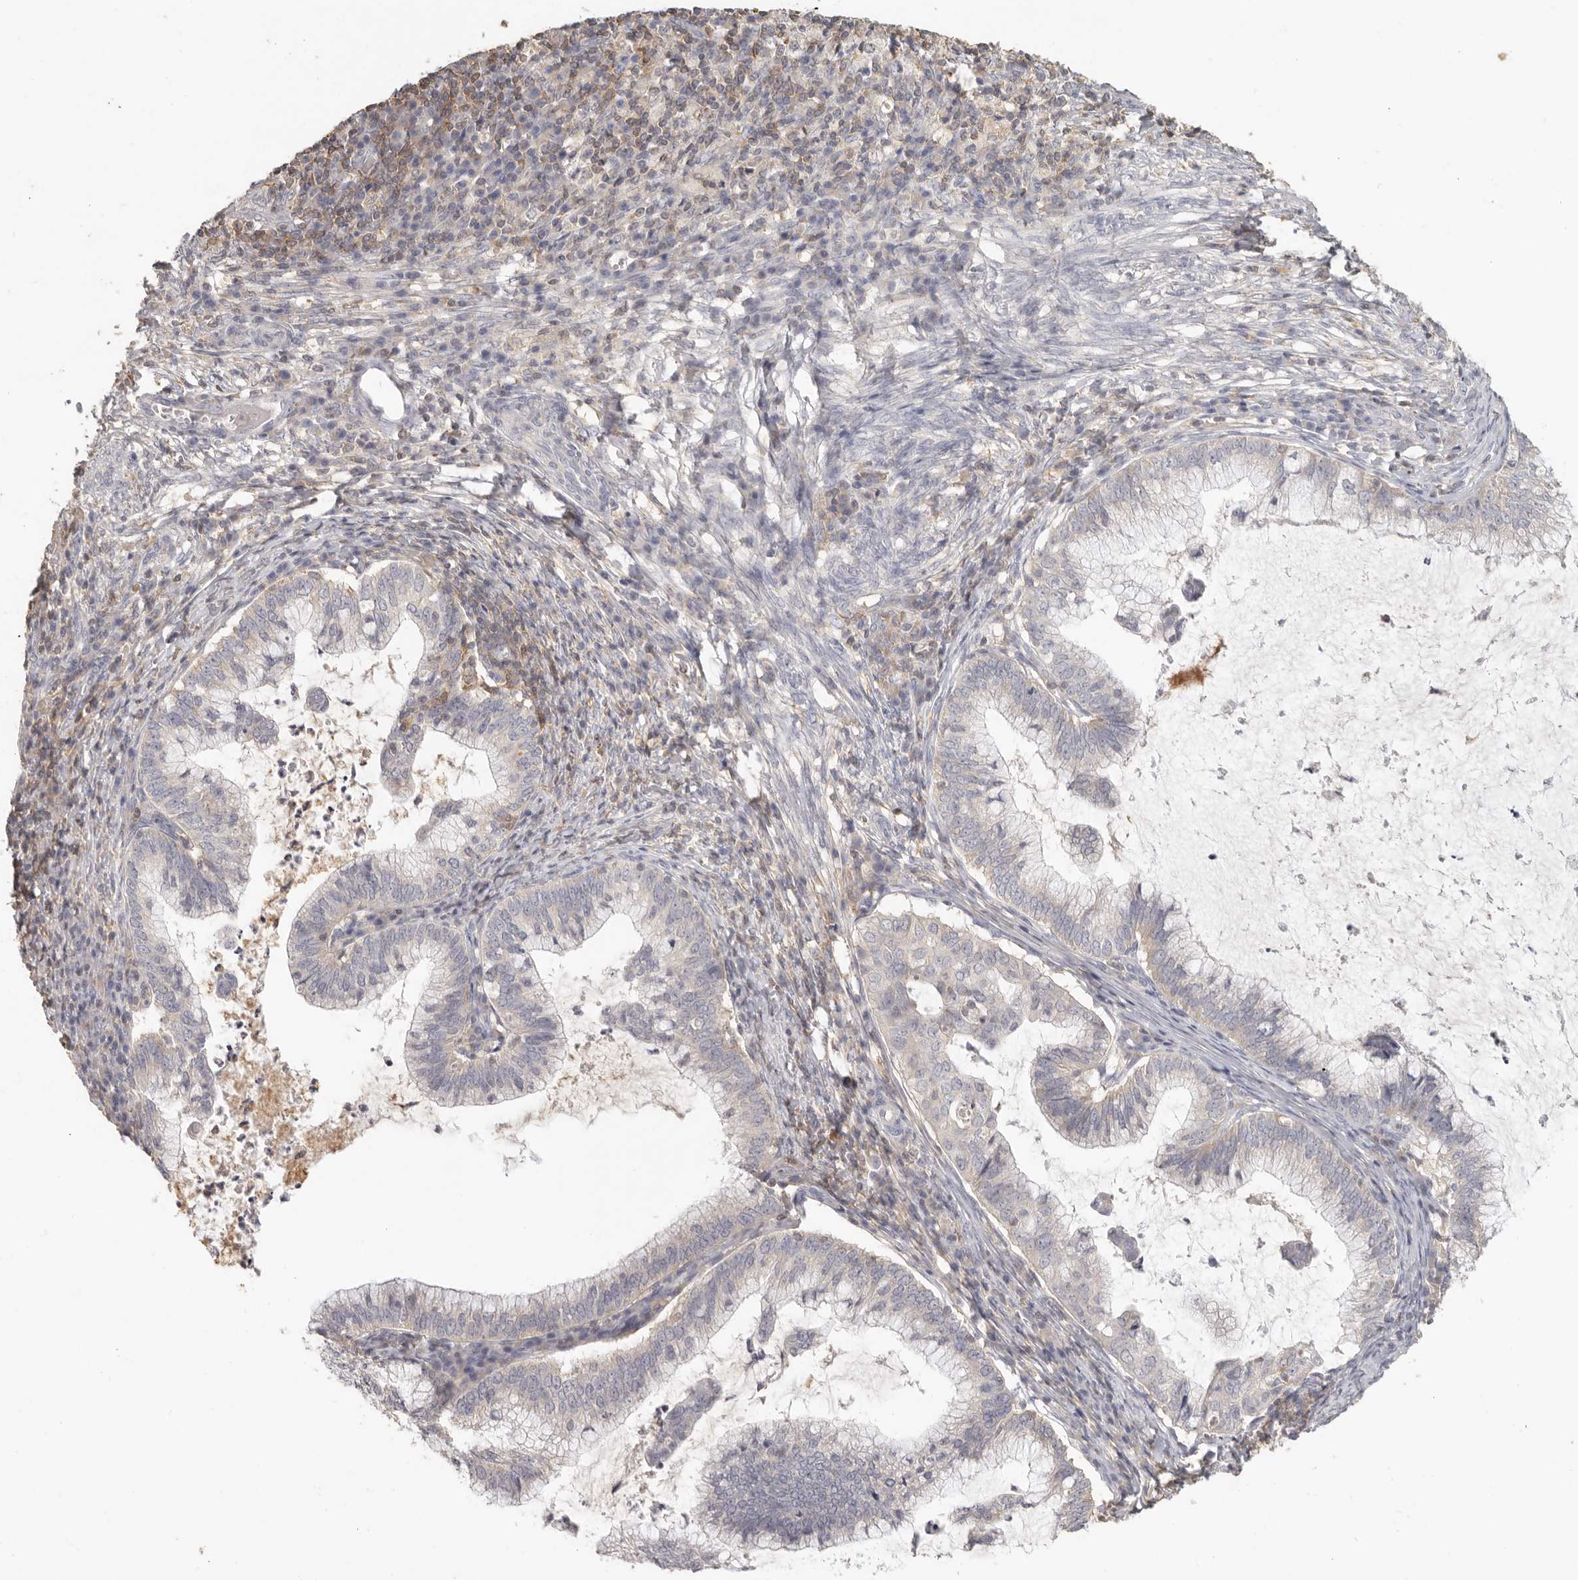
{"staining": {"intensity": "negative", "quantity": "none", "location": "none"}, "tissue": "cervical cancer", "cell_type": "Tumor cells", "image_type": "cancer", "snomed": [{"axis": "morphology", "description": "Adenocarcinoma, NOS"}, {"axis": "topography", "description": "Cervix"}], "caption": "Adenocarcinoma (cervical) stained for a protein using immunohistochemistry (IHC) reveals no staining tumor cells.", "gene": "CSK", "patient": {"sex": "female", "age": 36}}